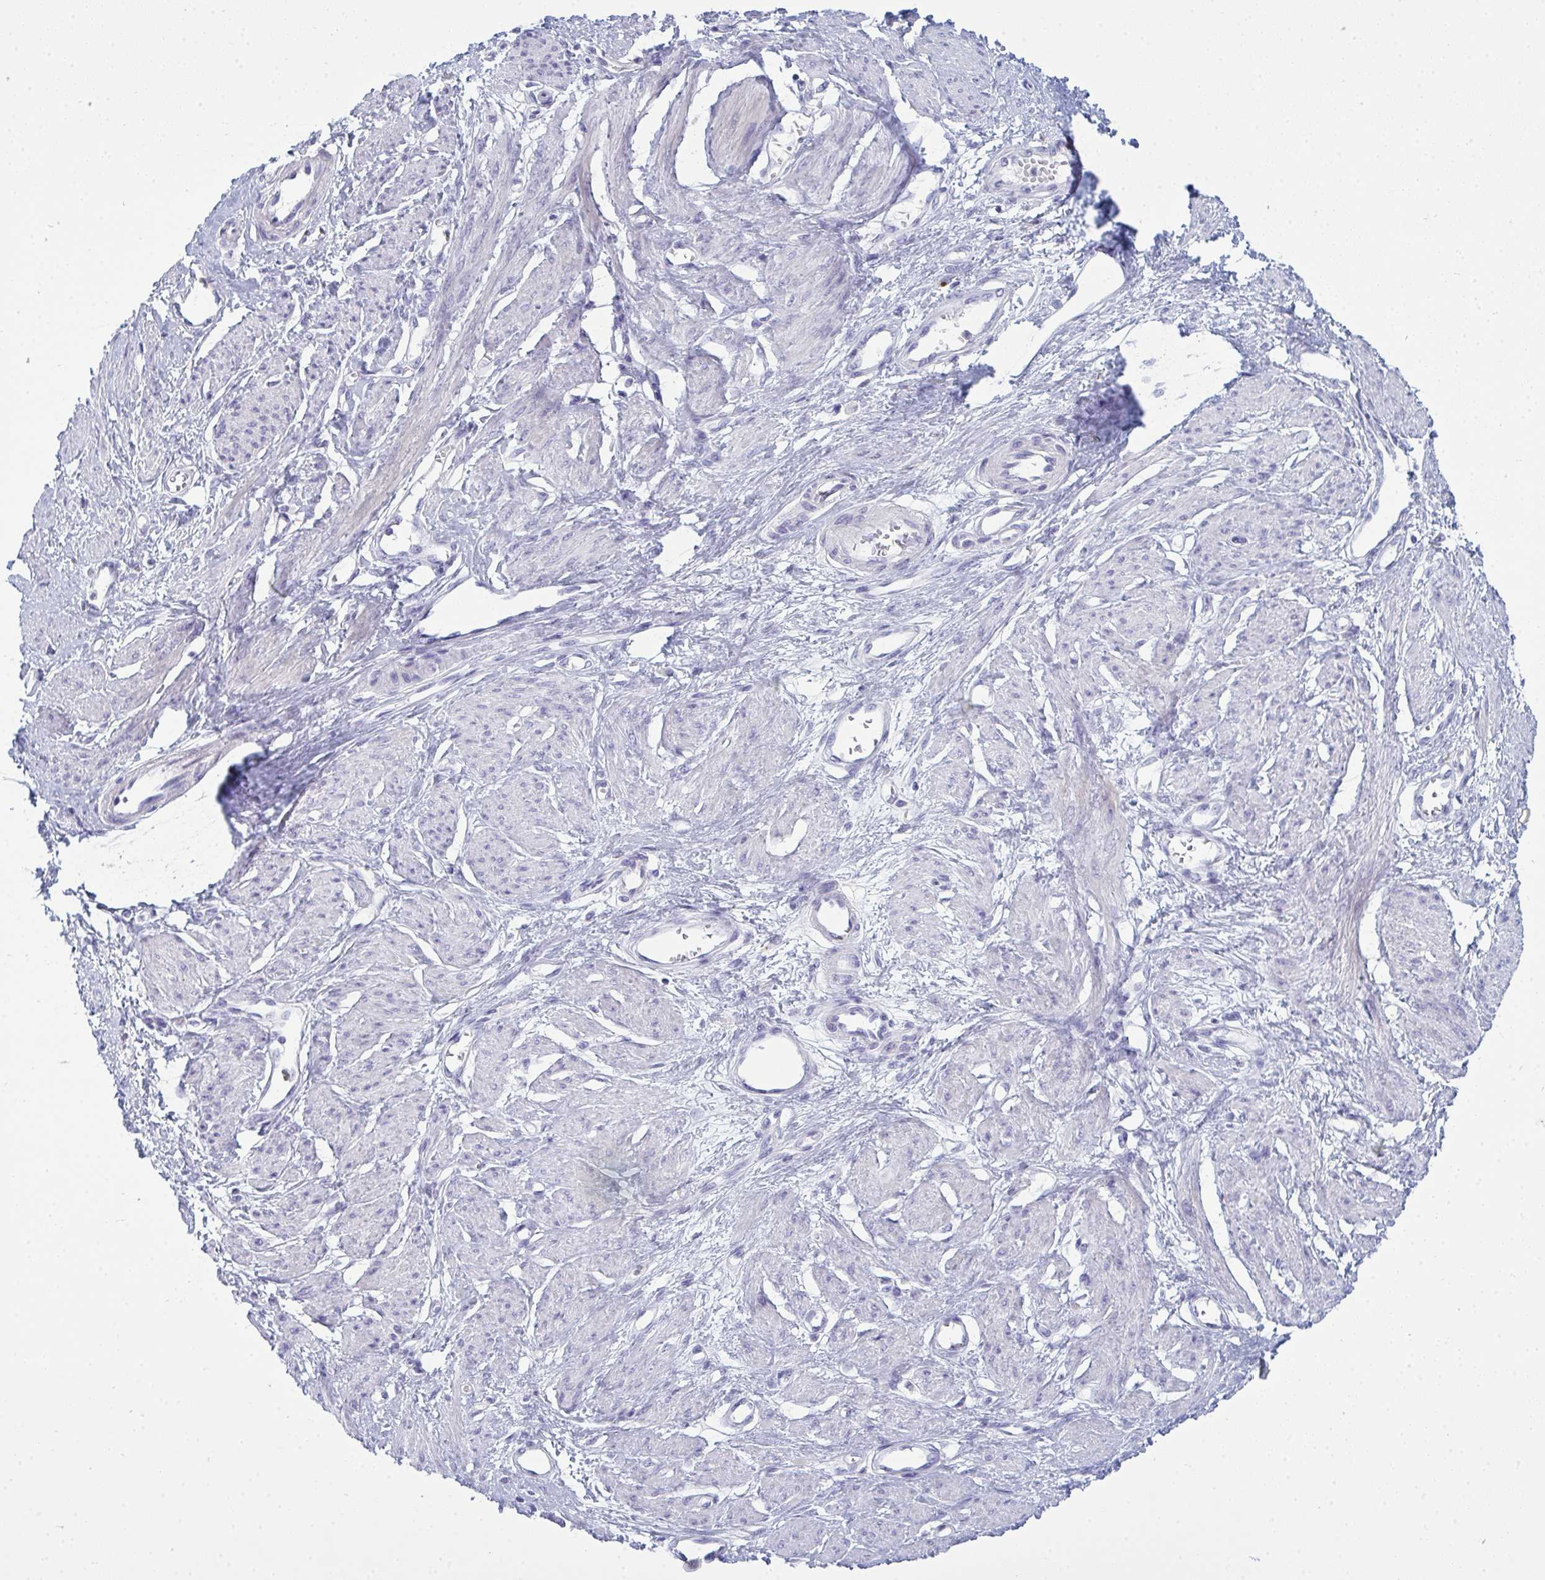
{"staining": {"intensity": "negative", "quantity": "none", "location": "none"}, "tissue": "smooth muscle", "cell_type": "Smooth muscle cells", "image_type": "normal", "snomed": [{"axis": "morphology", "description": "Normal tissue, NOS"}, {"axis": "topography", "description": "Smooth muscle"}, {"axis": "topography", "description": "Uterus"}], "caption": "IHC image of benign human smooth muscle stained for a protein (brown), which displays no staining in smooth muscle cells. The staining is performed using DAB (3,3'-diaminobenzidine) brown chromogen with nuclei counter-stained in using hematoxylin.", "gene": "SERPINB10", "patient": {"sex": "female", "age": 39}}